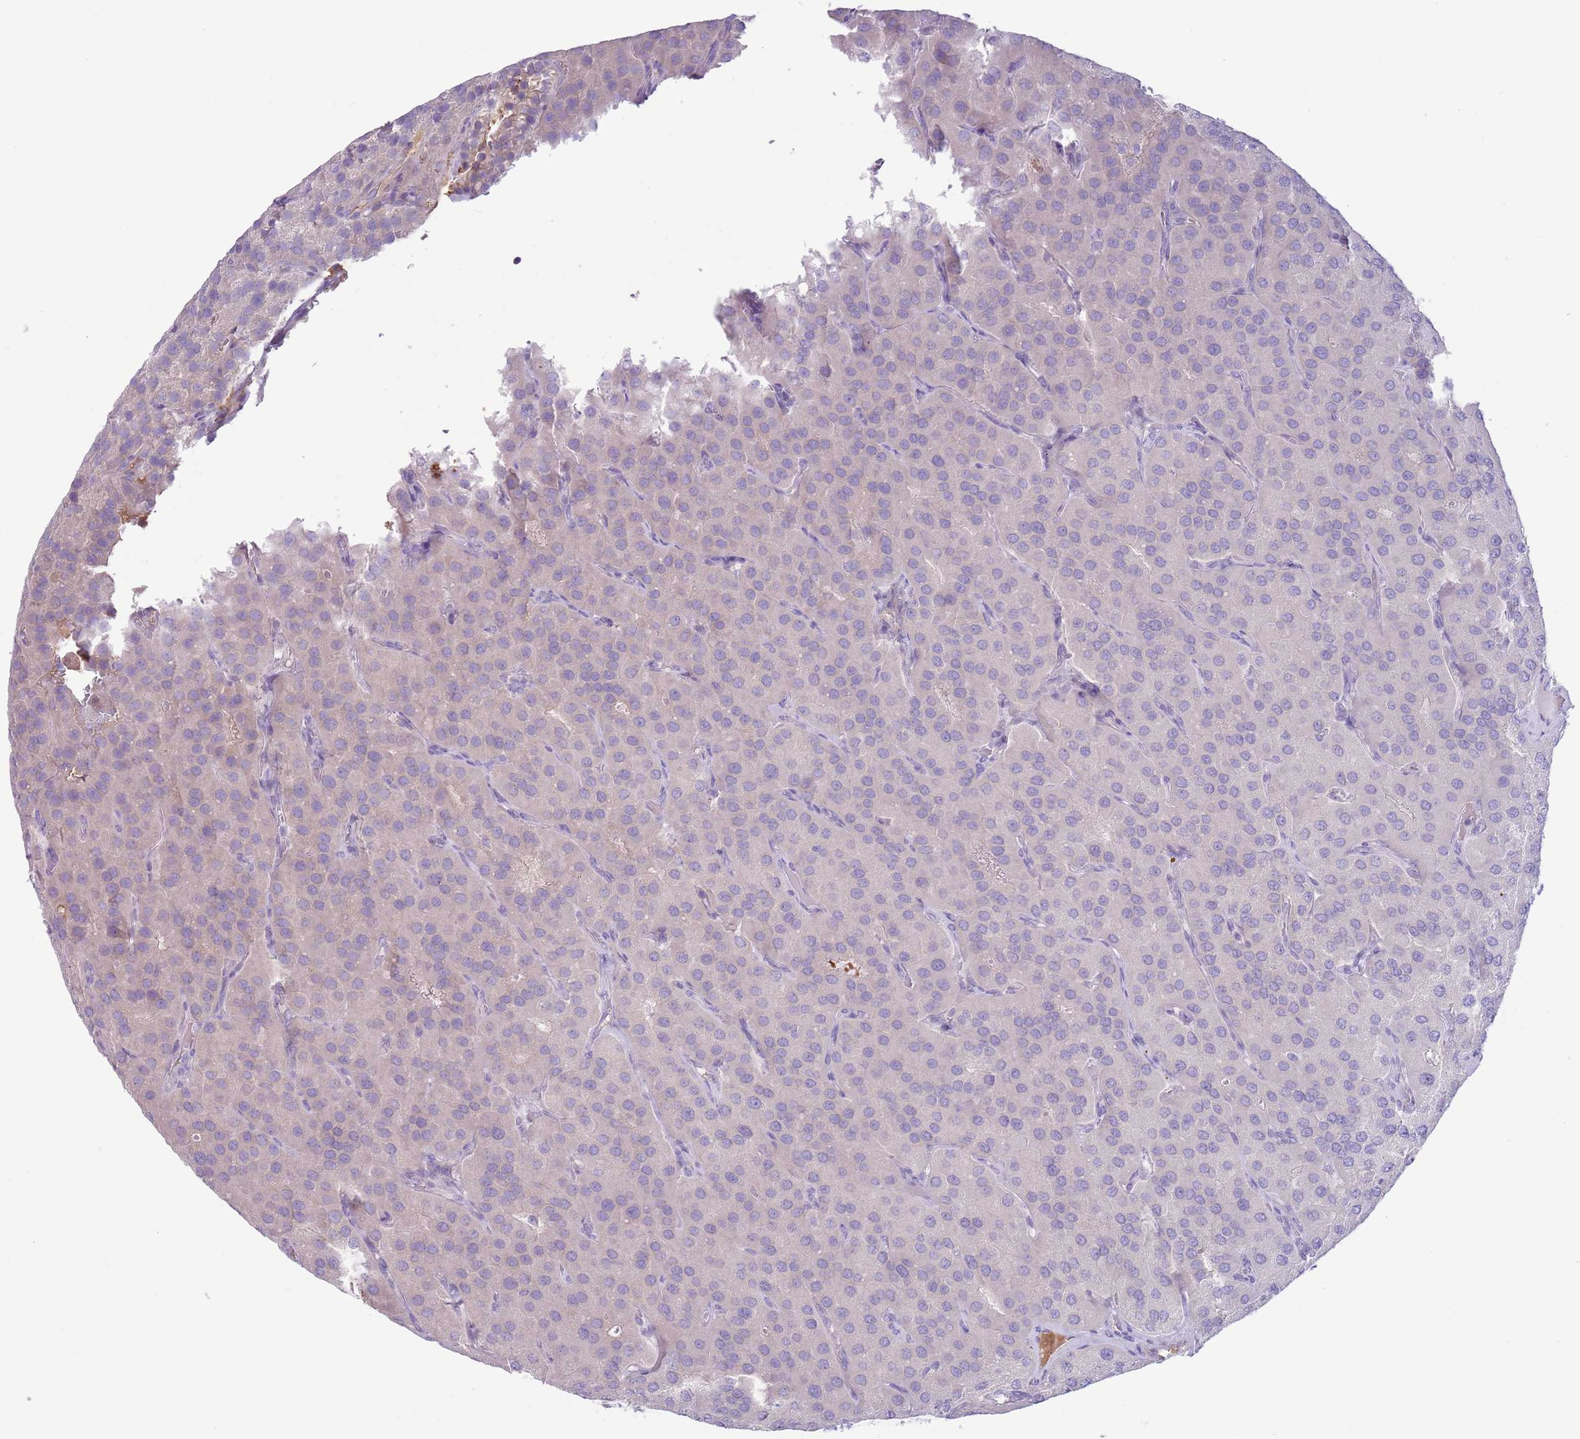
{"staining": {"intensity": "negative", "quantity": "none", "location": "none"}, "tissue": "parathyroid gland", "cell_type": "Glandular cells", "image_type": "normal", "snomed": [{"axis": "morphology", "description": "Normal tissue, NOS"}, {"axis": "morphology", "description": "Adenoma, NOS"}, {"axis": "topography", "description": "Parathyroid gland"}], "caption": "Protein analysis of unremarkable parathyroid gland reveals no significant positivity in glandular cells. The staining is performed using DAB brown chromogen with nuclei counter-stained in using hematoxylin.", "gene": "CFH", "patient": {"sex": "female", "age": 86}}